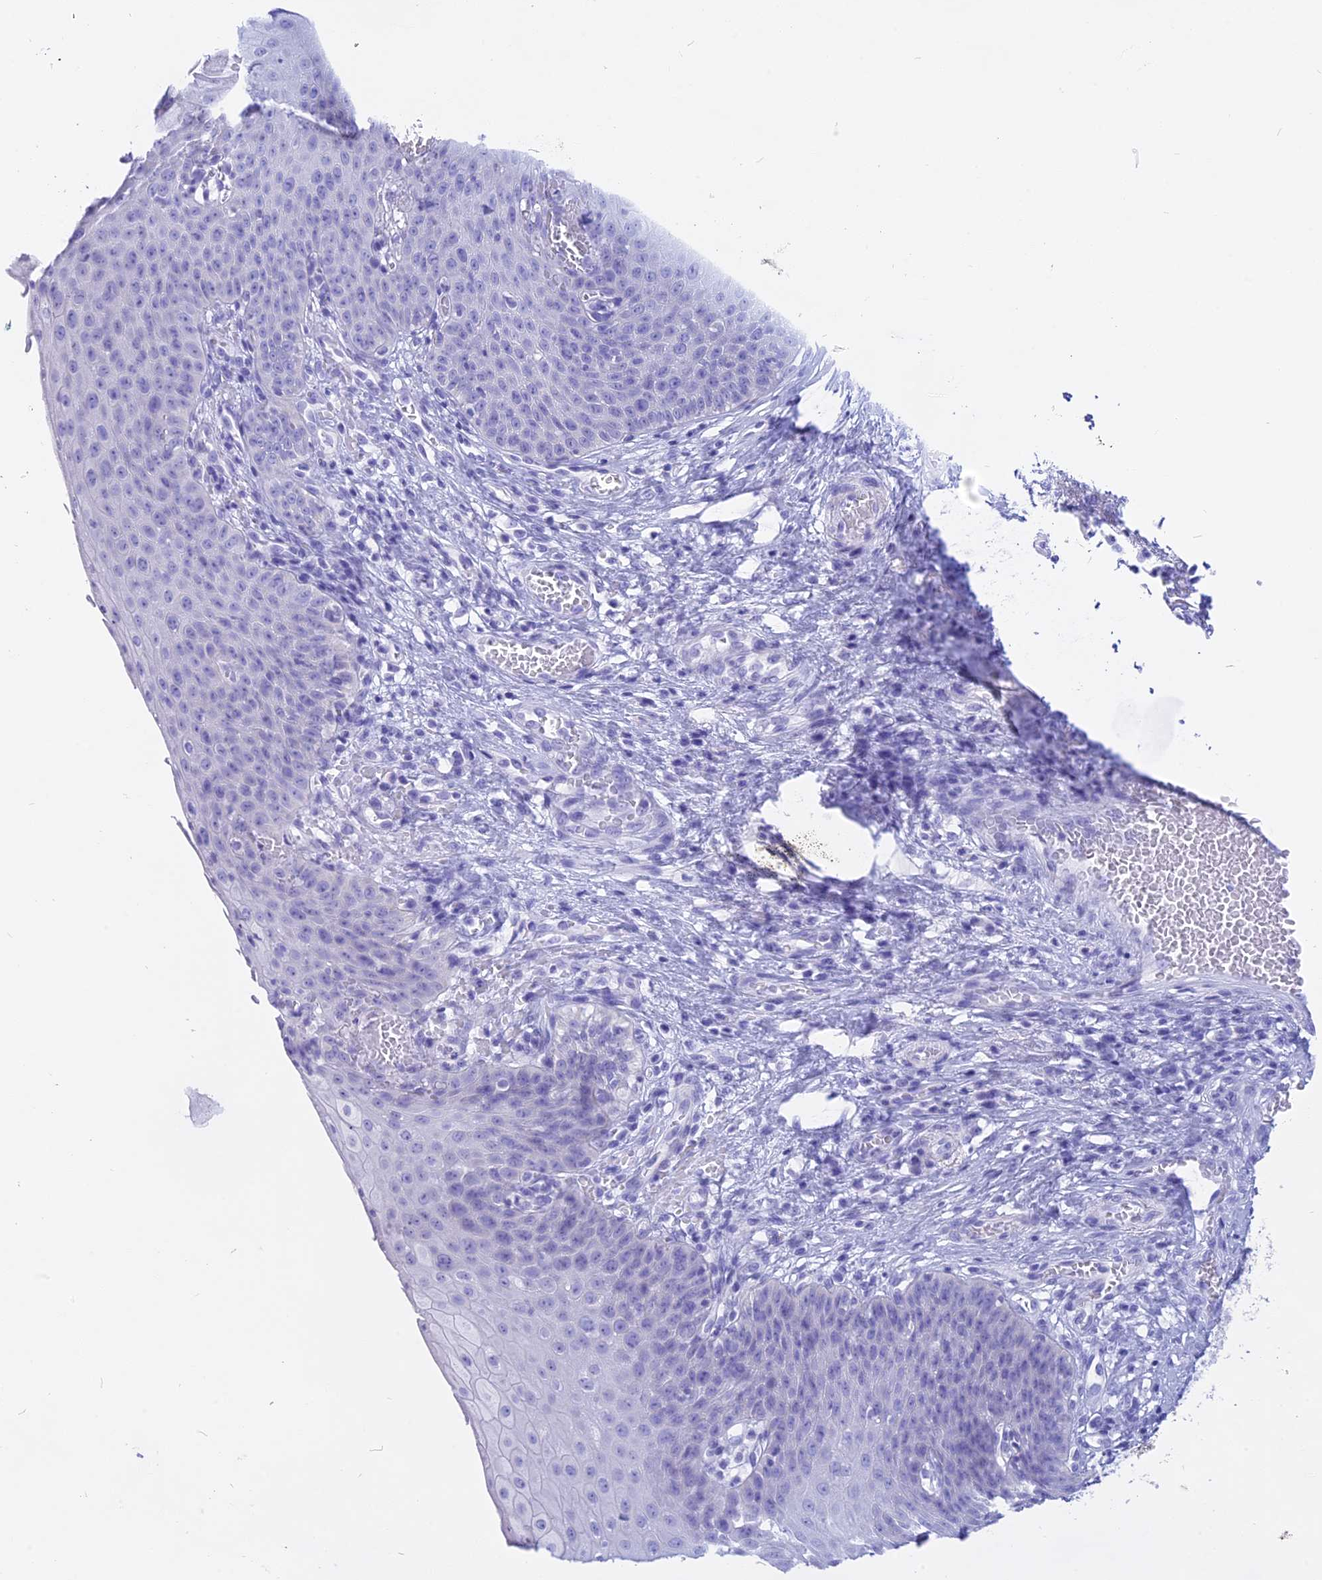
{"staining": {"intensity": "negative", "quantity": "none", "location": "none"}, "tissue": "esophagus", "cell_type": "Squamous epithelial cells", "image_type": "normal", "snomed": [{"axis": "morphology", "description": "Normal tissue, NOS"}, {"axis": "topography", "description": "Esophagus"}], "caption": "This is an immunohistochemistry (IHC) photomicrograph of unremarkable esophagus. There is no positivity in squamous epithelial cells.", "gene": "ISCA1", "patient": {"sex": "male", "age": 71}}